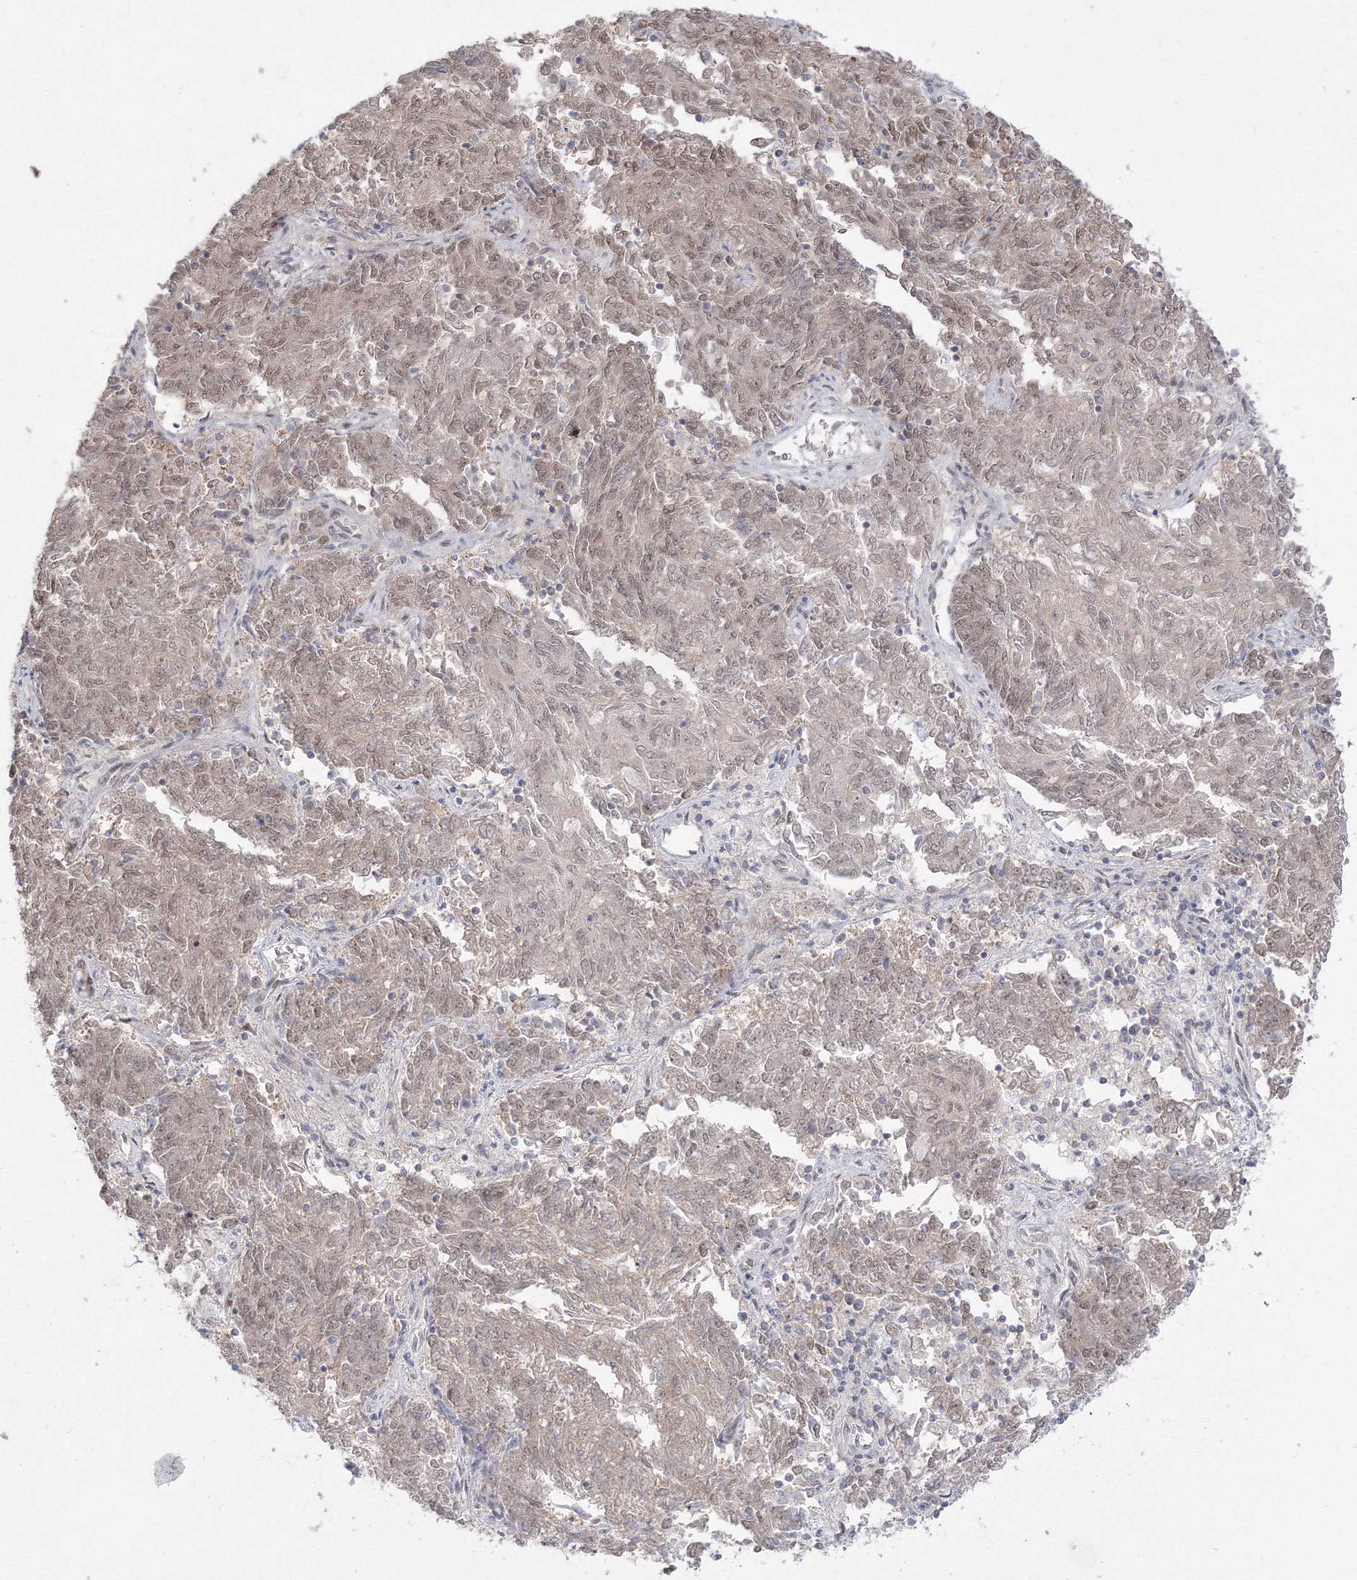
{"staining": {"intensity": "weak", "quantity": ">75%", "location": "nuclear"}, "tissue": "endometrial cancer", "cell_type": "Tumor cells", "image_type": "cancer", "snomed": [{"axis": "morphology", "description": "Adenocarcinoma, NOS"}, {"axis": "topography", "description": "Endometrium"}], "caption": "Approximately >75% of tumor cells in endometrial cancer reveal weak nuclear protein positivity as visualized by brown immunohistochemical staining.", "gene": "COPS4", "patient": {"sex": "female", "age": 80}}